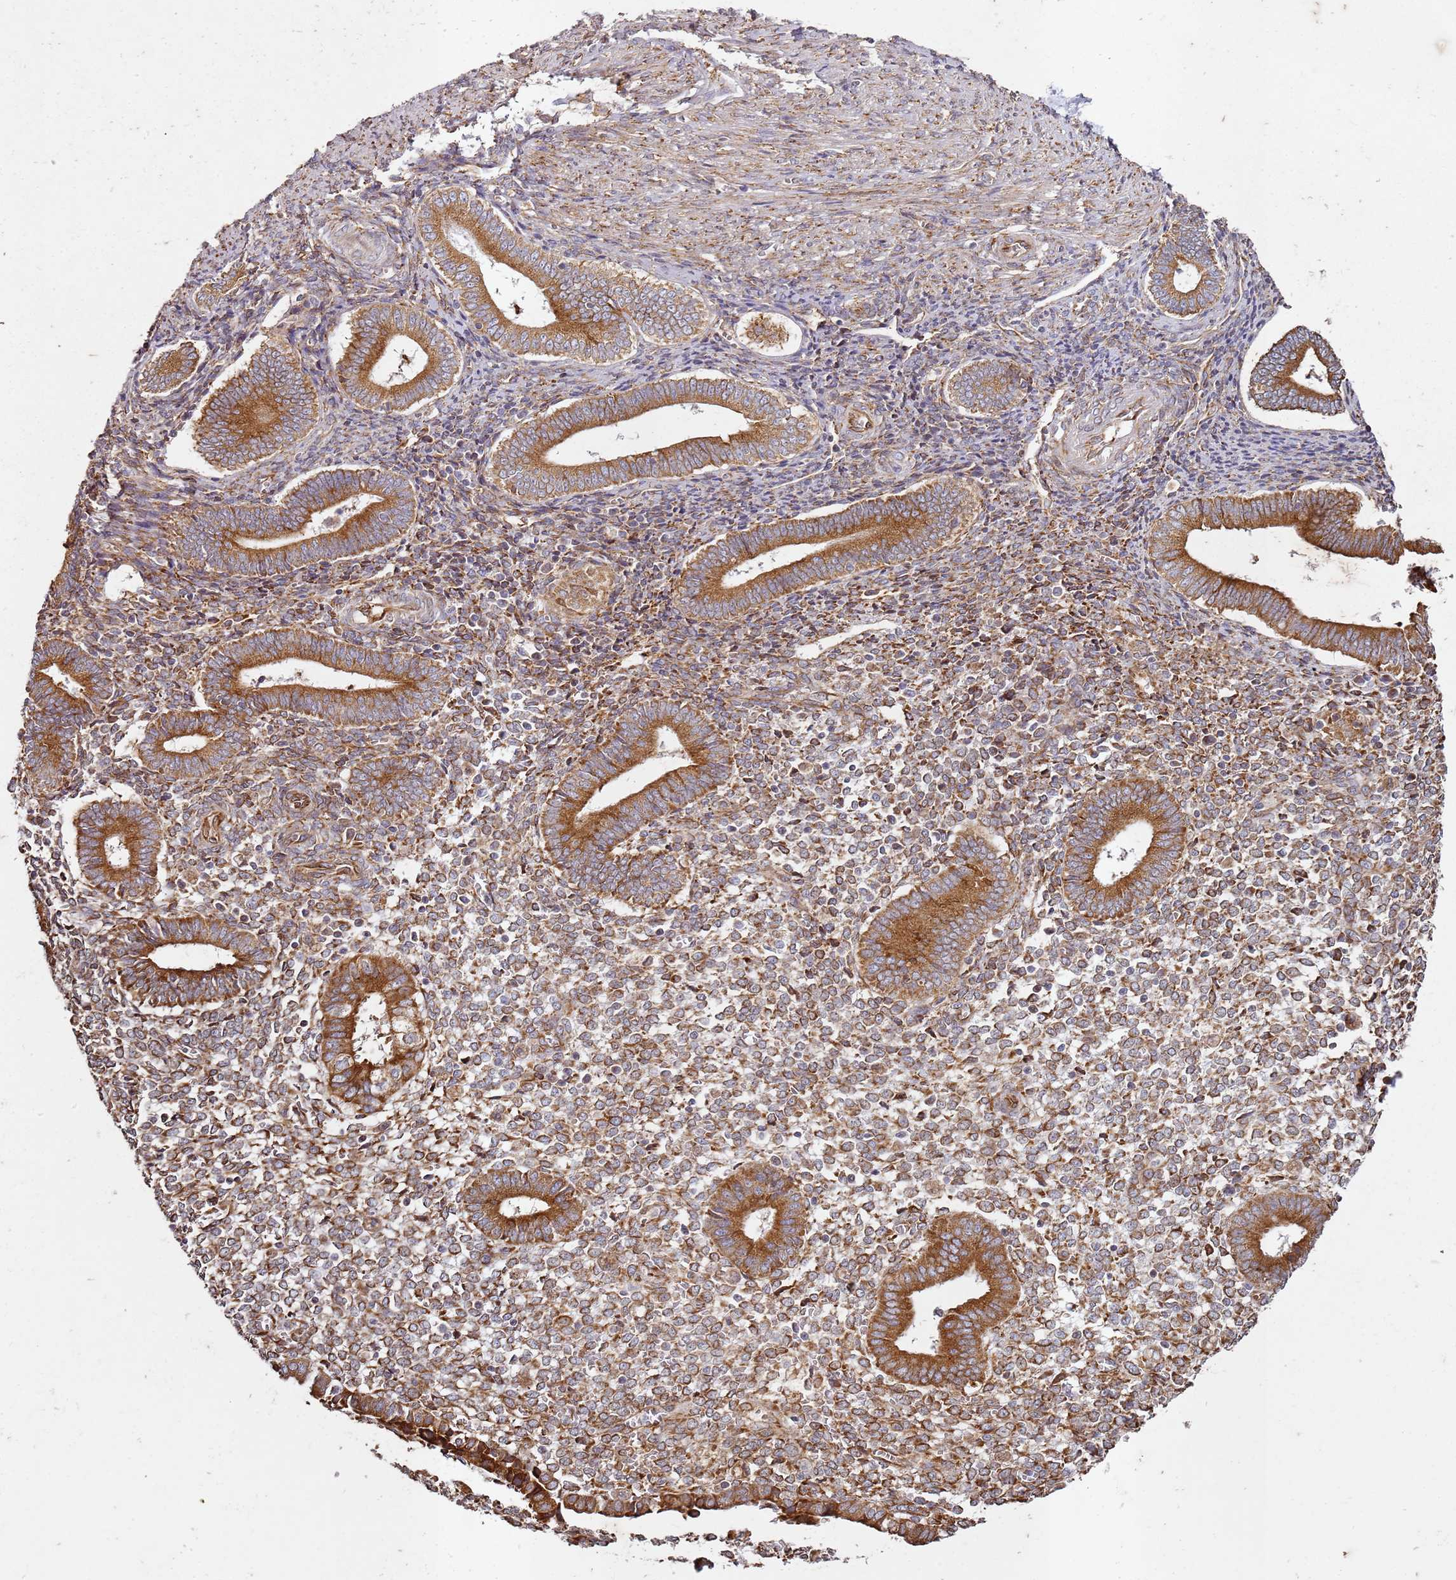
{"staining": {"intensity": "moderate", "quantity": ">75%", "location": "cytoplasmic/membranous"}, "tissue": "endometrium", "cell_type": "Cells in endometrial stroma", "image_type": "normal", "snomed": [{"axis": "morphology", "description": "Normal tissue, NOS"}, {"axis": "topography", "description": "Other"}, {"axis": "topography", "description": "Endometrium"}], "caption": "Moderate cytoplasmic/membranous protein positivity is identified in approximately >75% of cells in endometrial stroma in endometrium.", "gene": "ARFRP1", "patient": {"sex": "female", "age": 44}}